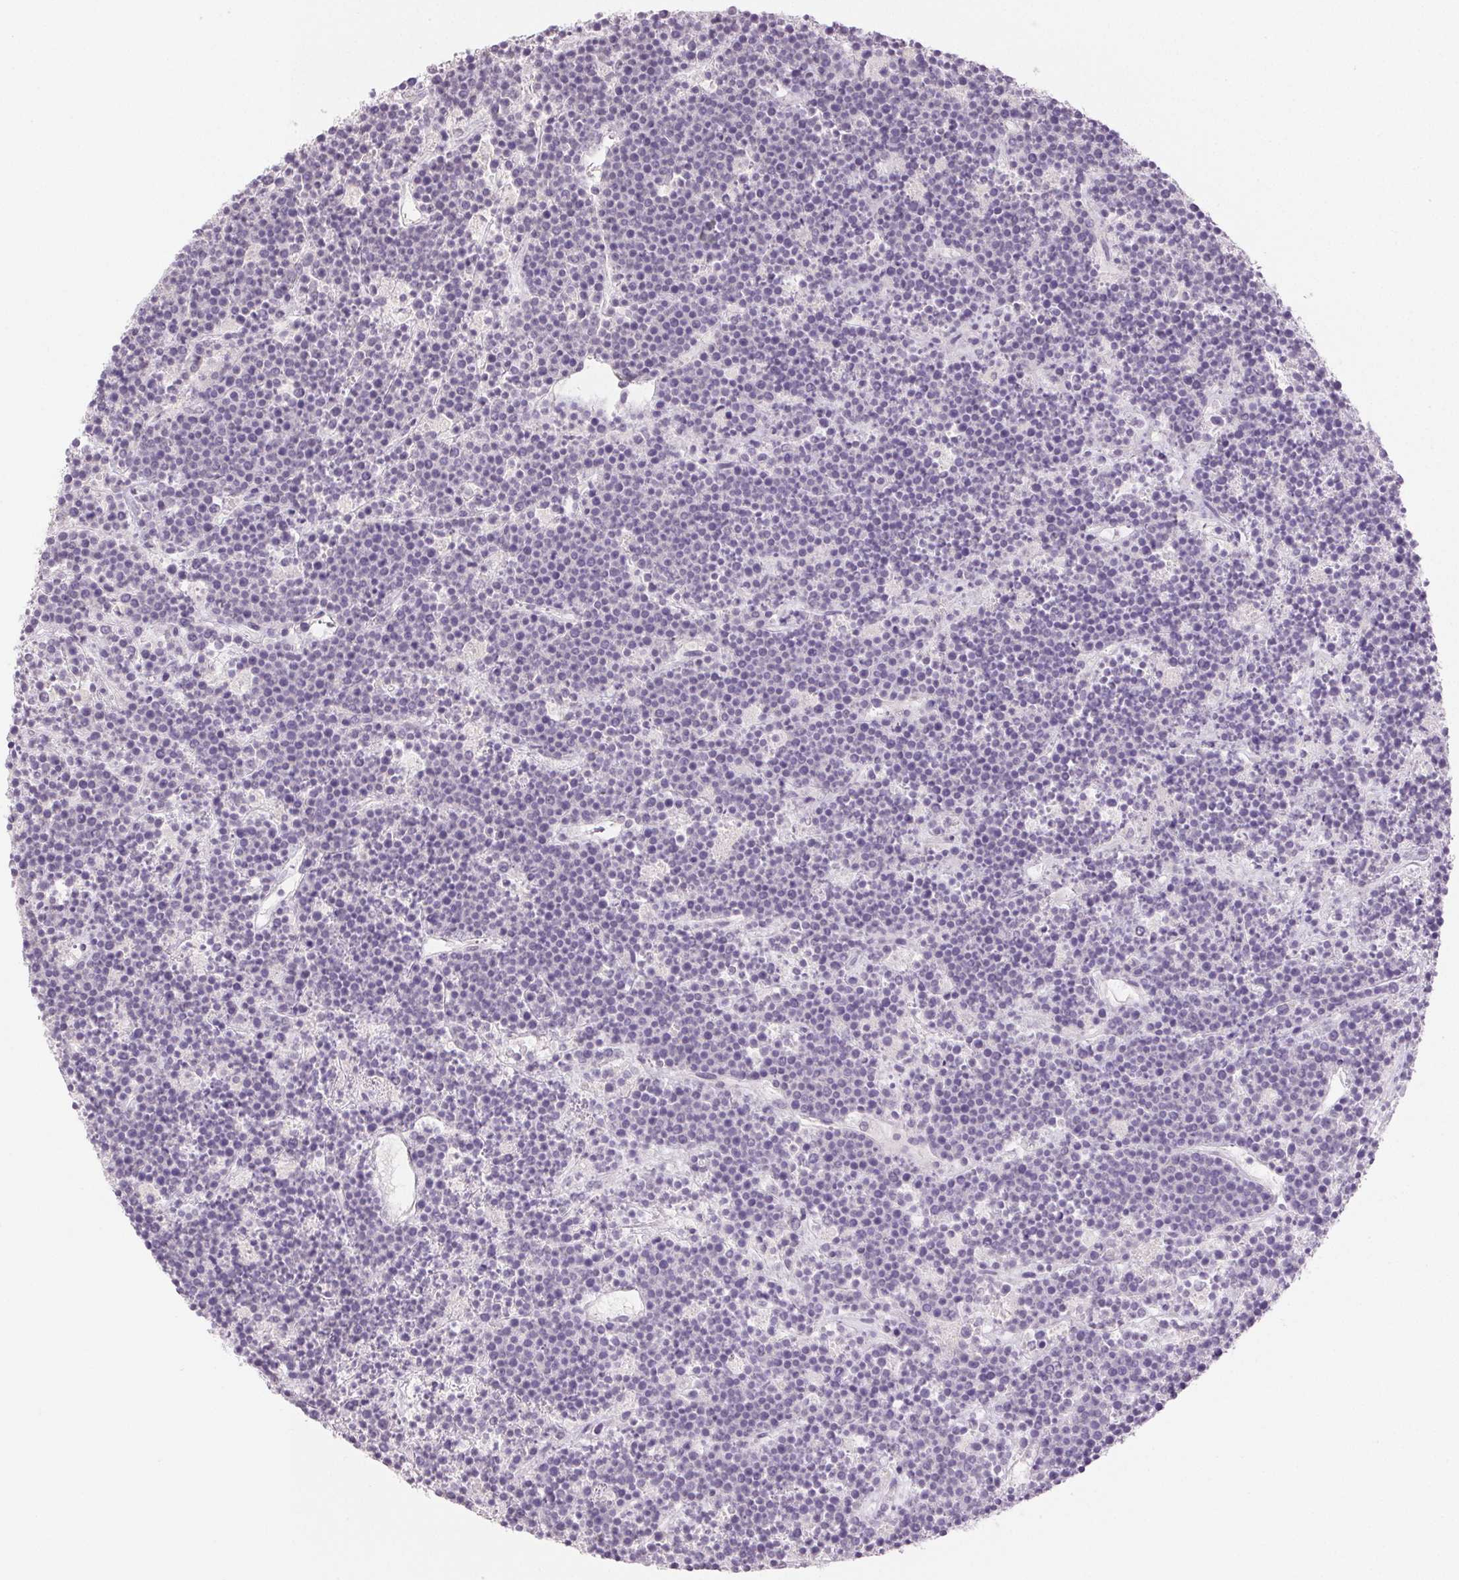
{"staining": {"intensity": "negative", "quantity": "none", "location": "none"}, "tissue": "lymphoma", "cell_type": "Tumor cells", "image_type": "cancer", "snomed": [{"axis": "morphology", "description": "Malignant lymphoma, non-Hodgkin's type, High grade"}, {"axis": "topography", "description": "Ovary"}], "caption": "A high-resolution photomicrograph shows IHC staining of malignant lymphoma, non-Hodgkin's type (high-grade), which reveals no significant expression in tumor cells.", "gene": "PI3", "patient": {"sex": "female", "age": 56}}